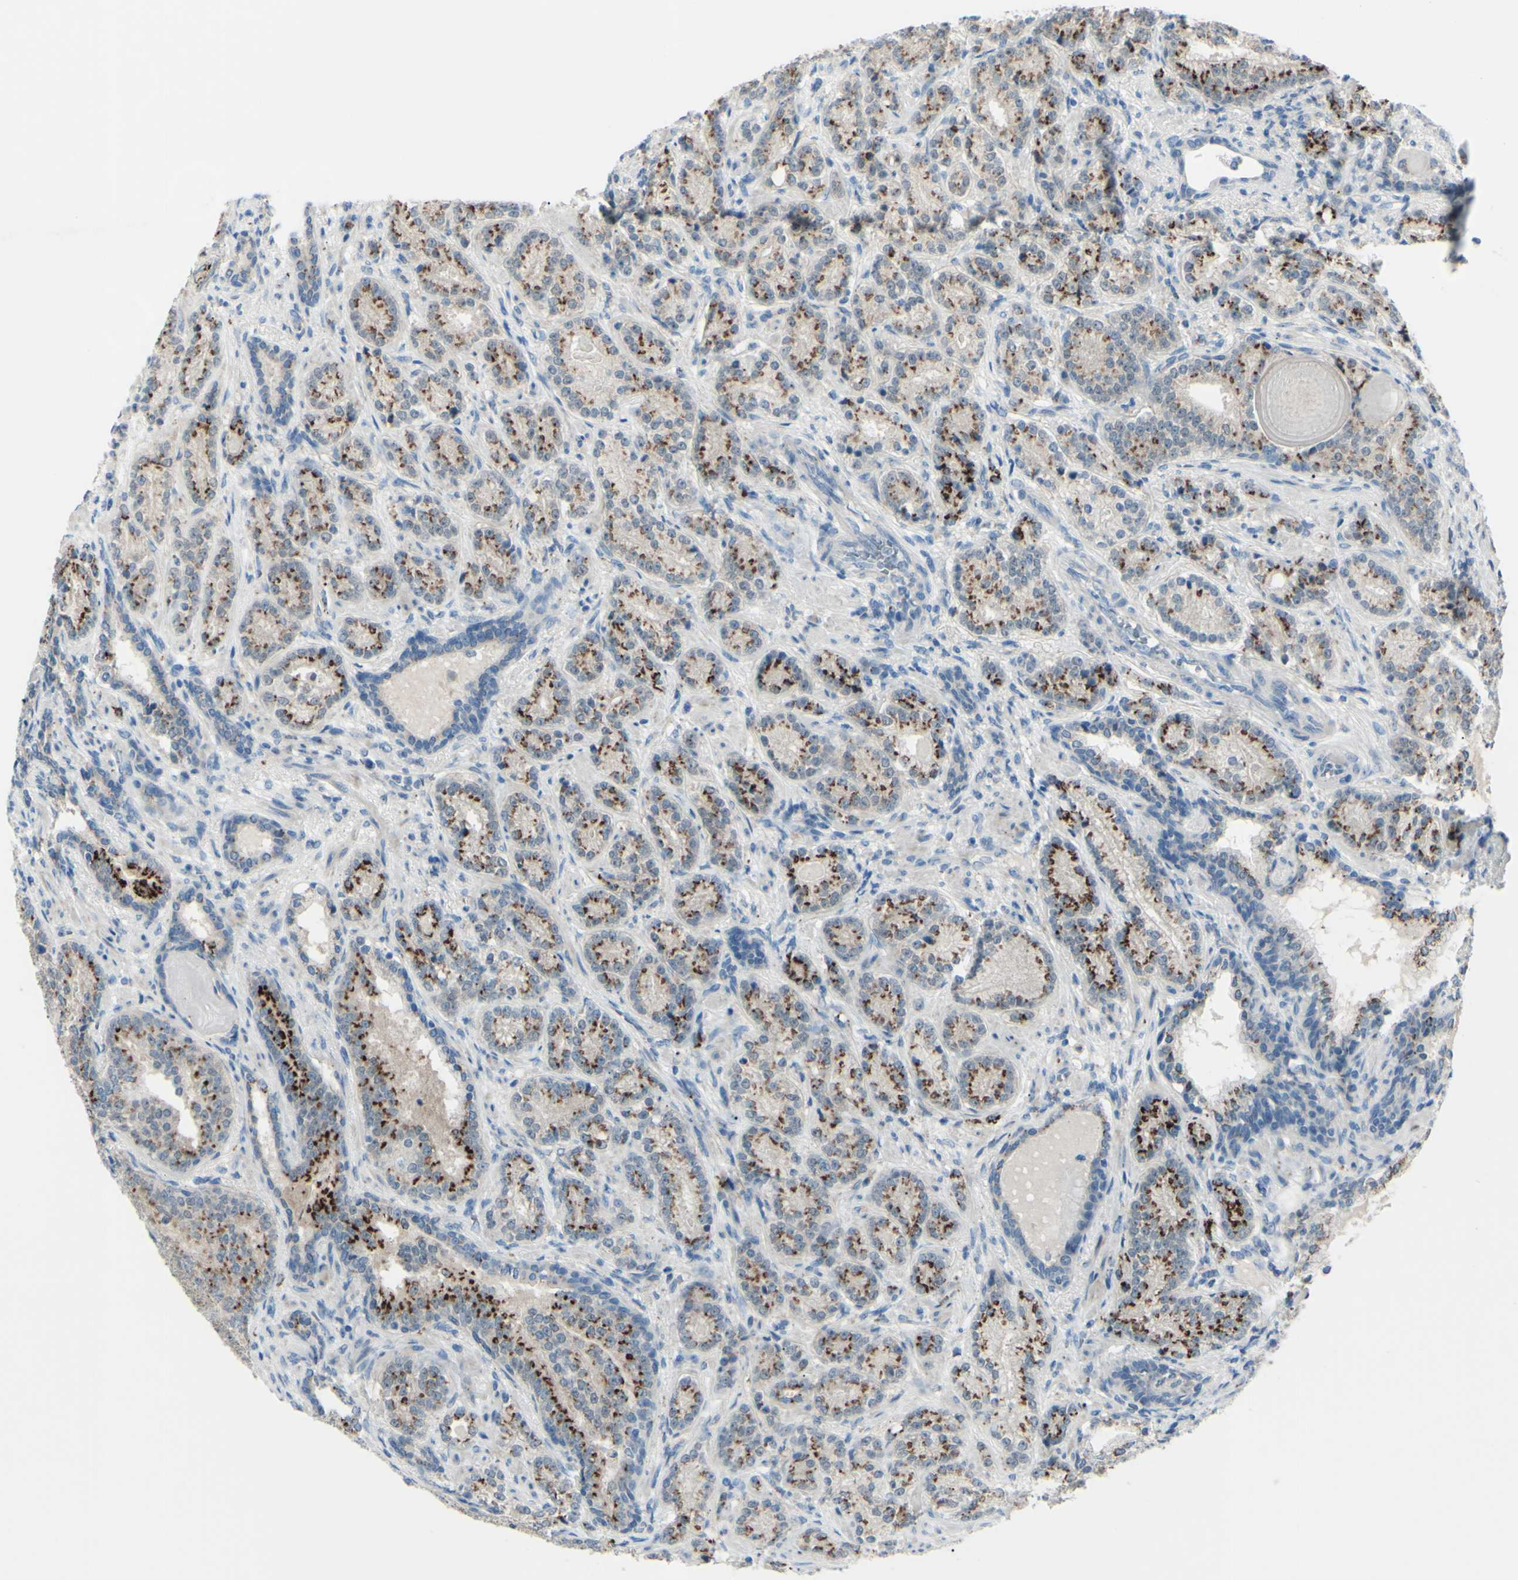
{"staining": {"intensity": "strong", "quantity": ">75%", "location": "cytoplasmic/membranous"}, "tissue": "prostate cancer", "cell_type": "Tumor cells", "image_type": "cancer", "snomed": [{"axis": "morphology", "description": "Adenocarcinoma, High grade"}, {"axis": "topography", "description": "Prostate"}], "caption": "Strong cytoplasmic/membranous expression for a protein is present in approximately >75% of tumor cells of adenocarcinoma (high-grade) (prostate) using immunohistochemistry (IHC).", "gene": "B4GALT1", "patient": {"sex": "male", "age": 61}}